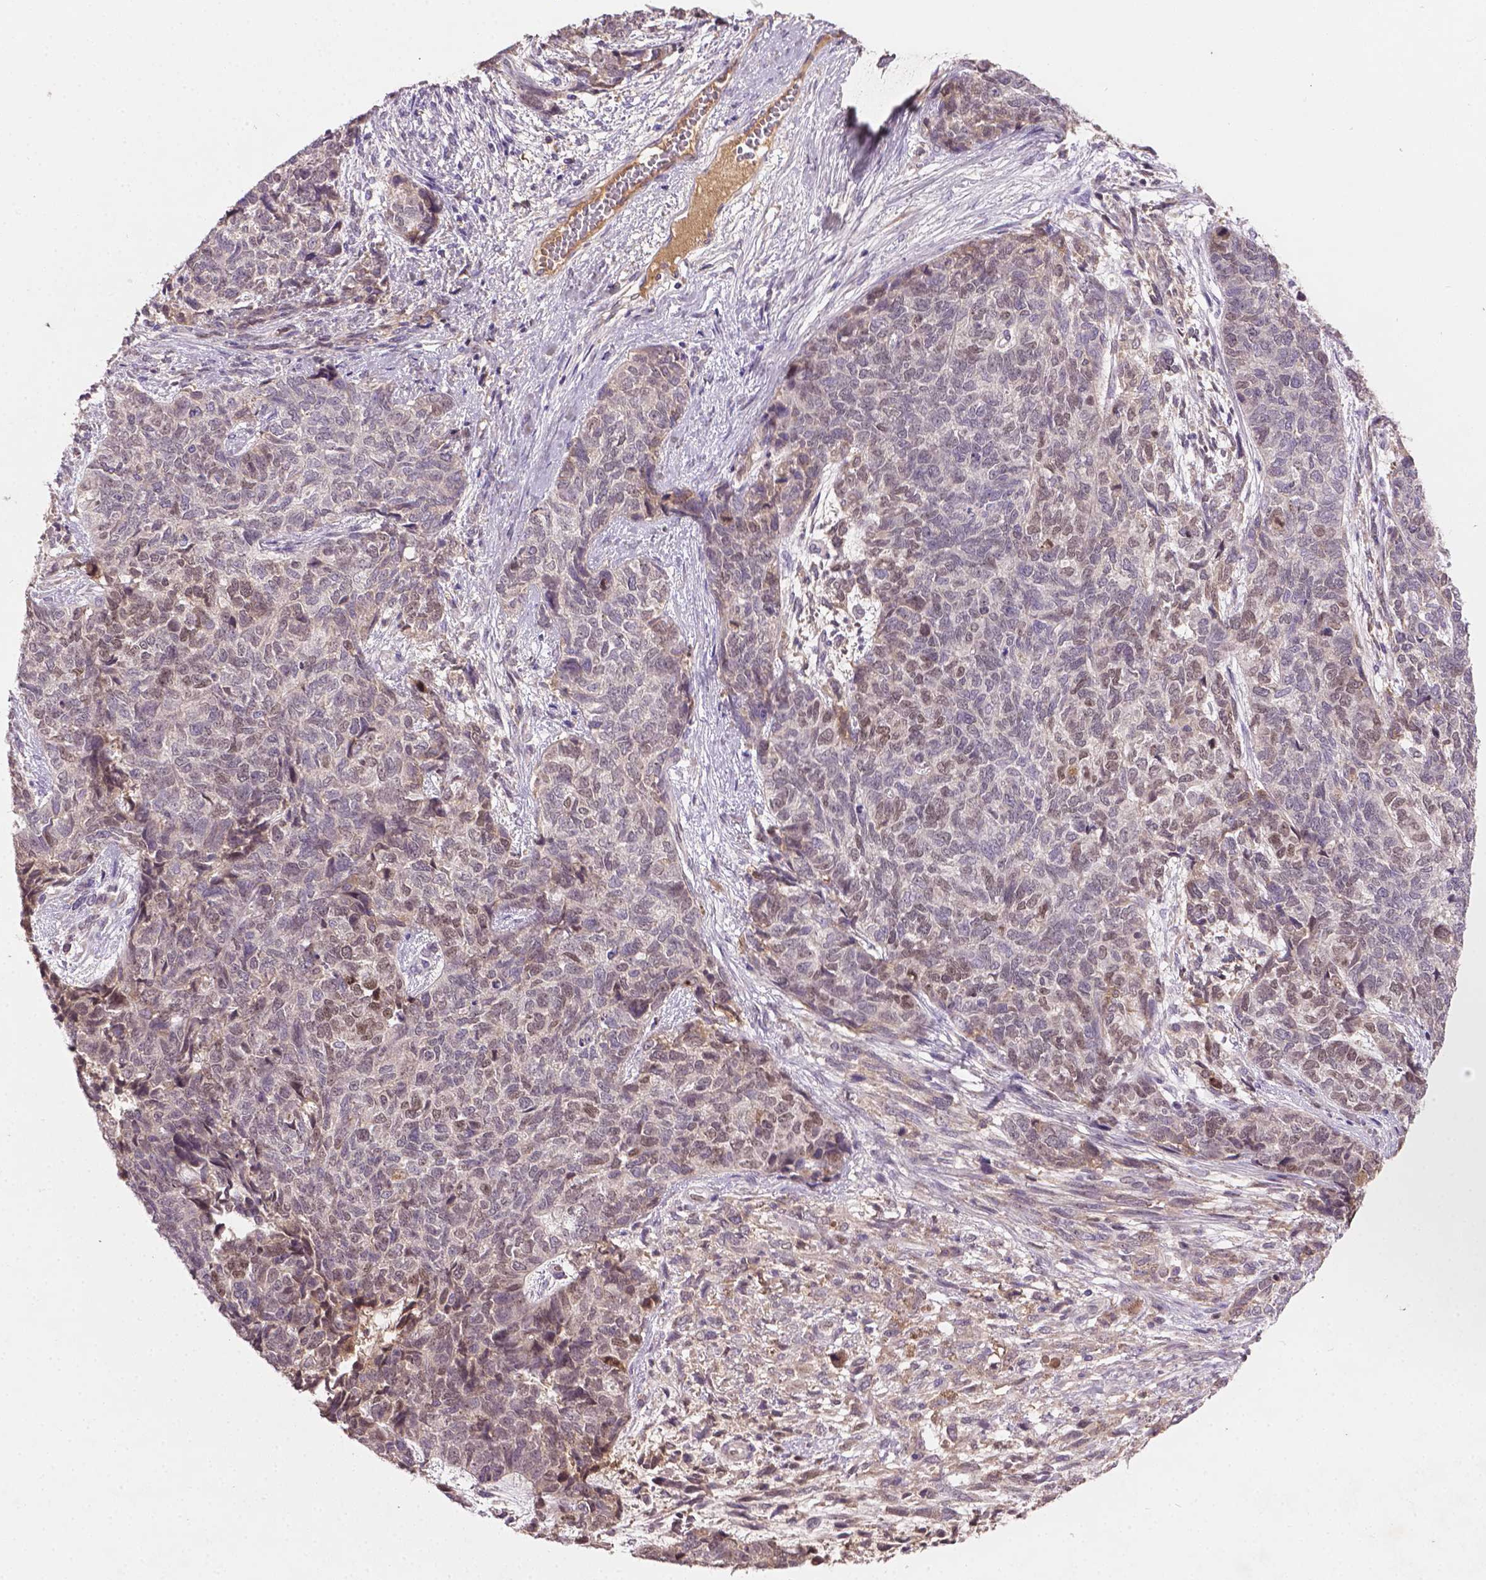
{"staining": {"intensity": "weak", "quantity": "25%-75%", "location": "nuclear"}, "tissue": "cervical cancer", "cell_type": "Tumor cells", "image_type": "cancer", "snomed": [{"axis": "morphology", "description": "Squamous cell carcinoma, NOS"}, {"axis": "topography", "description": "Cervix"}], "caption": "A brown stain shows weak nuclear positivity of a protein in human squamous cell carcinoma (cervical) tumor cells. (brown staining indicates protein expression, while blue staining denotes nuclei).", "gene": "SOX17", "patient": {"sex": "female", "age": 63}}